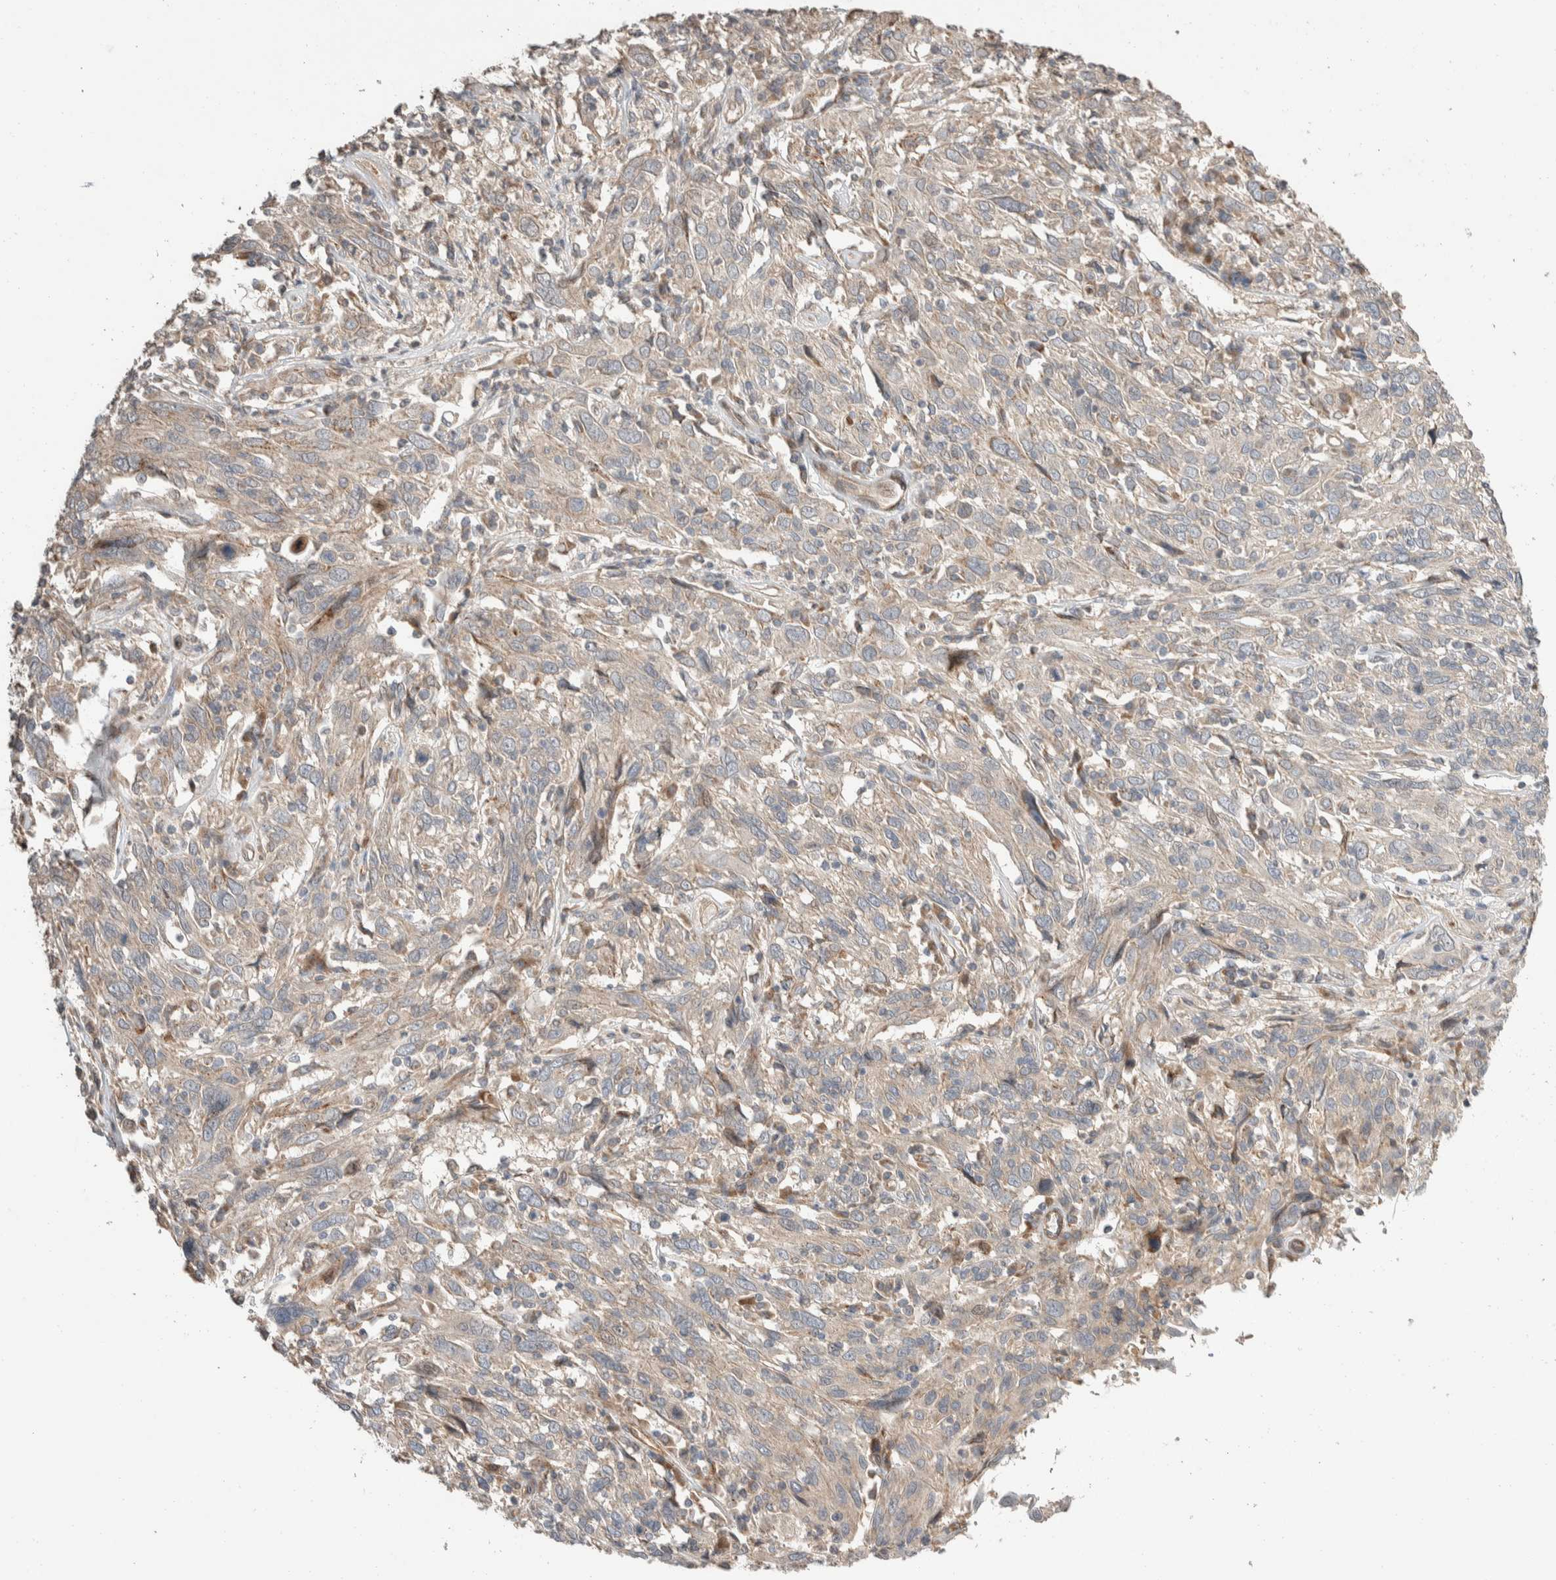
{"staining": {"intensity": "weak", "quantity": "<25%", "location": "cytoplasmic/membranous"}, "tissue": "cervical cancer", "cell_type": "Tumor cells", "image_type": "cancer", "snomed": [{"axis": "morphology", "description": "Squamous cell carcinoma, NOS"}, {"axis": "topography", "description": "Cervix"}], "caption": "Immunohistochemistry of cervical squamous cell carcinoma displays no expression in tumor cells.", "gene": "ERC1", "patient": {"sex": "female", "age": 46}}